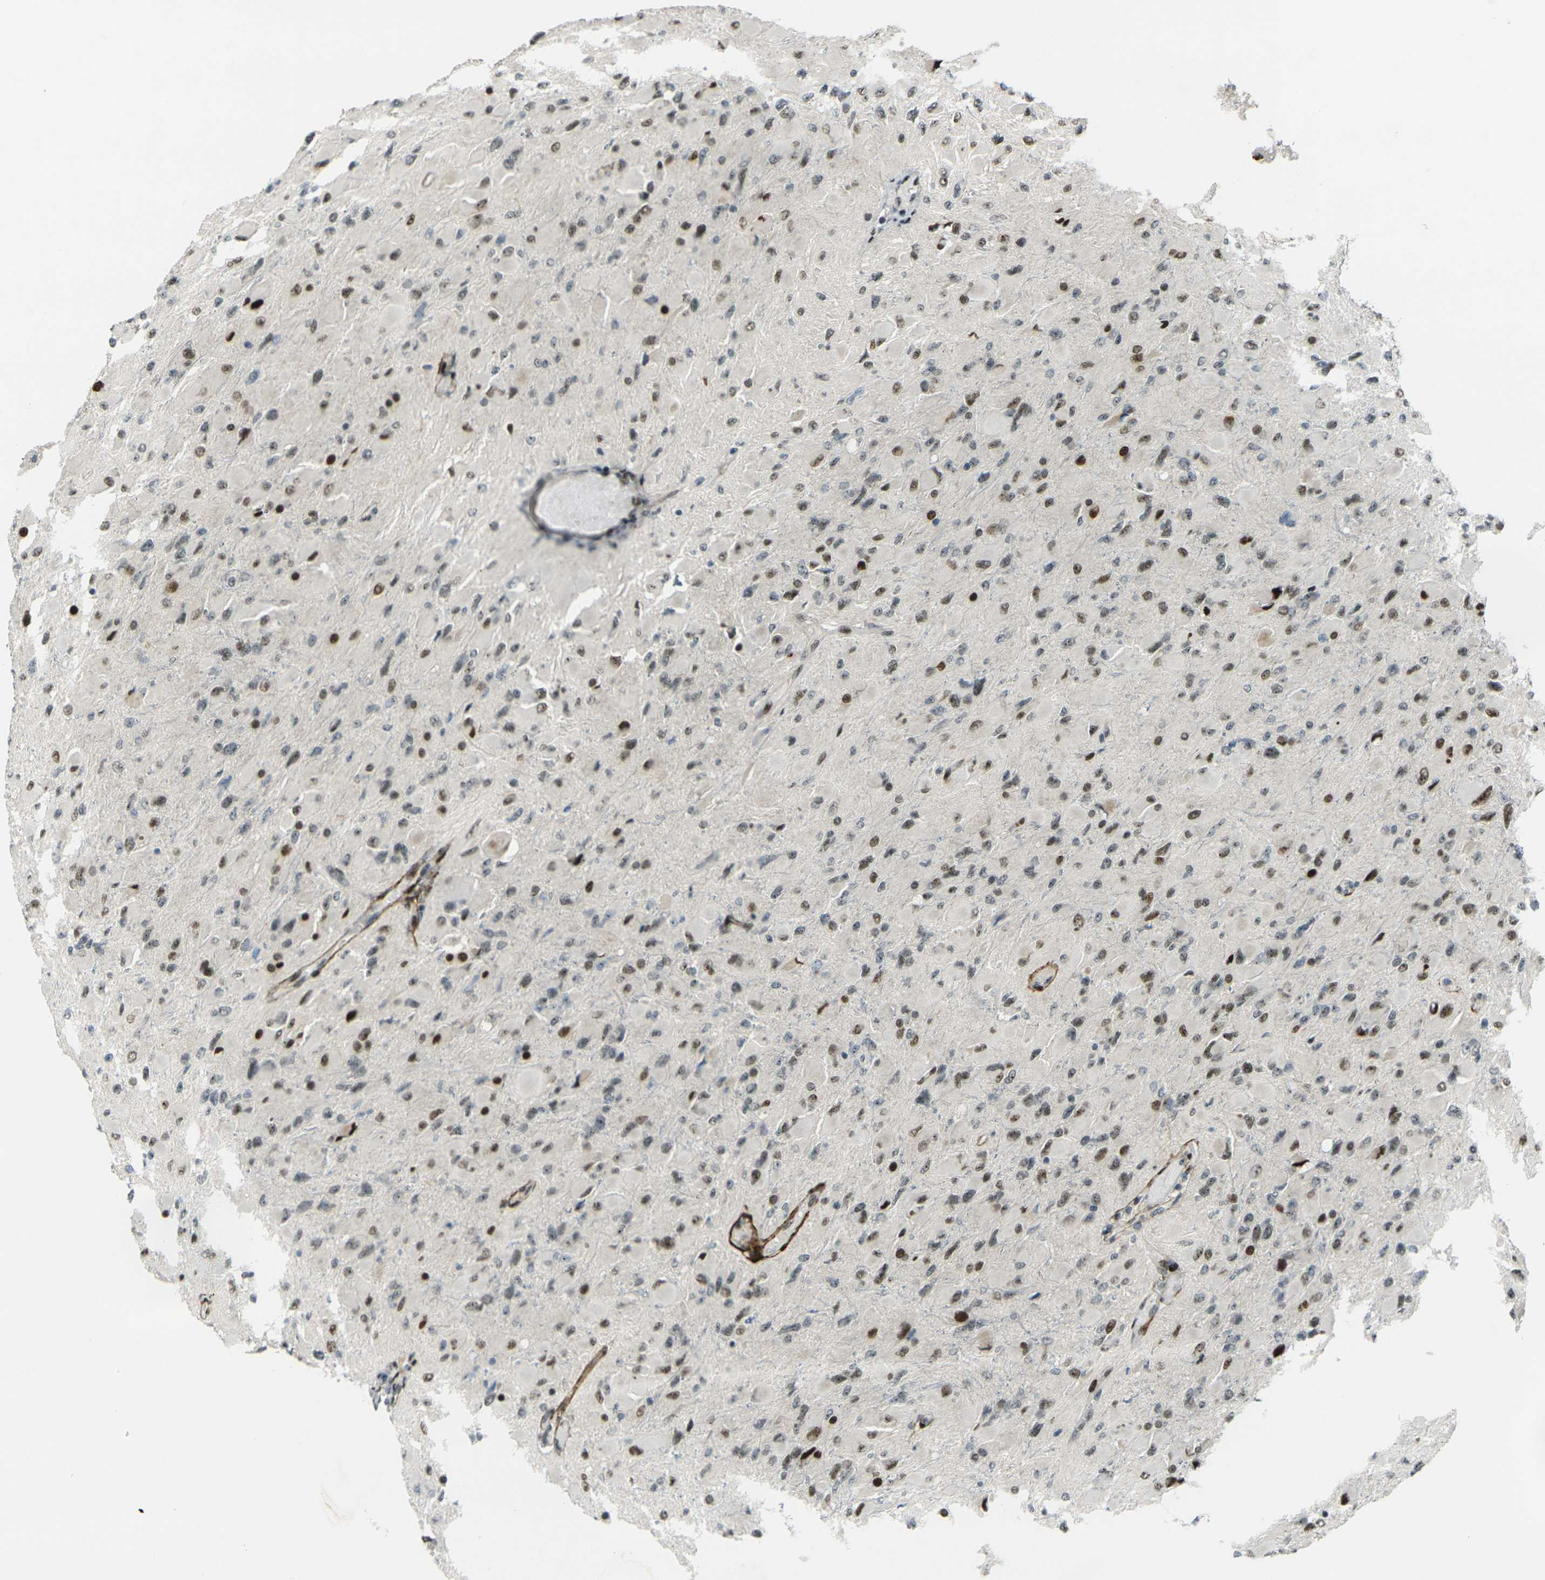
{"staining": {"intensity": "moderate", "quantity": "25%-75%", "location": "nuclear"}, "tissue": "glioma", "cell_type": "Tumor cells", "image_type": "cancer", "snomed": [{"axis": "morphology", "description": "Glioma, malignant, High grade"}, {"axis": "topography", "description": "Cerebral cortex"}], "caption": "Immunohistochemical staining of human malignant high-grade glioma demonstrates moderate nuclear protein staining in about 25%-75% of tumor cells.", "gene": "UBE2C", "patient": {"sex": "female", "age": 36}}